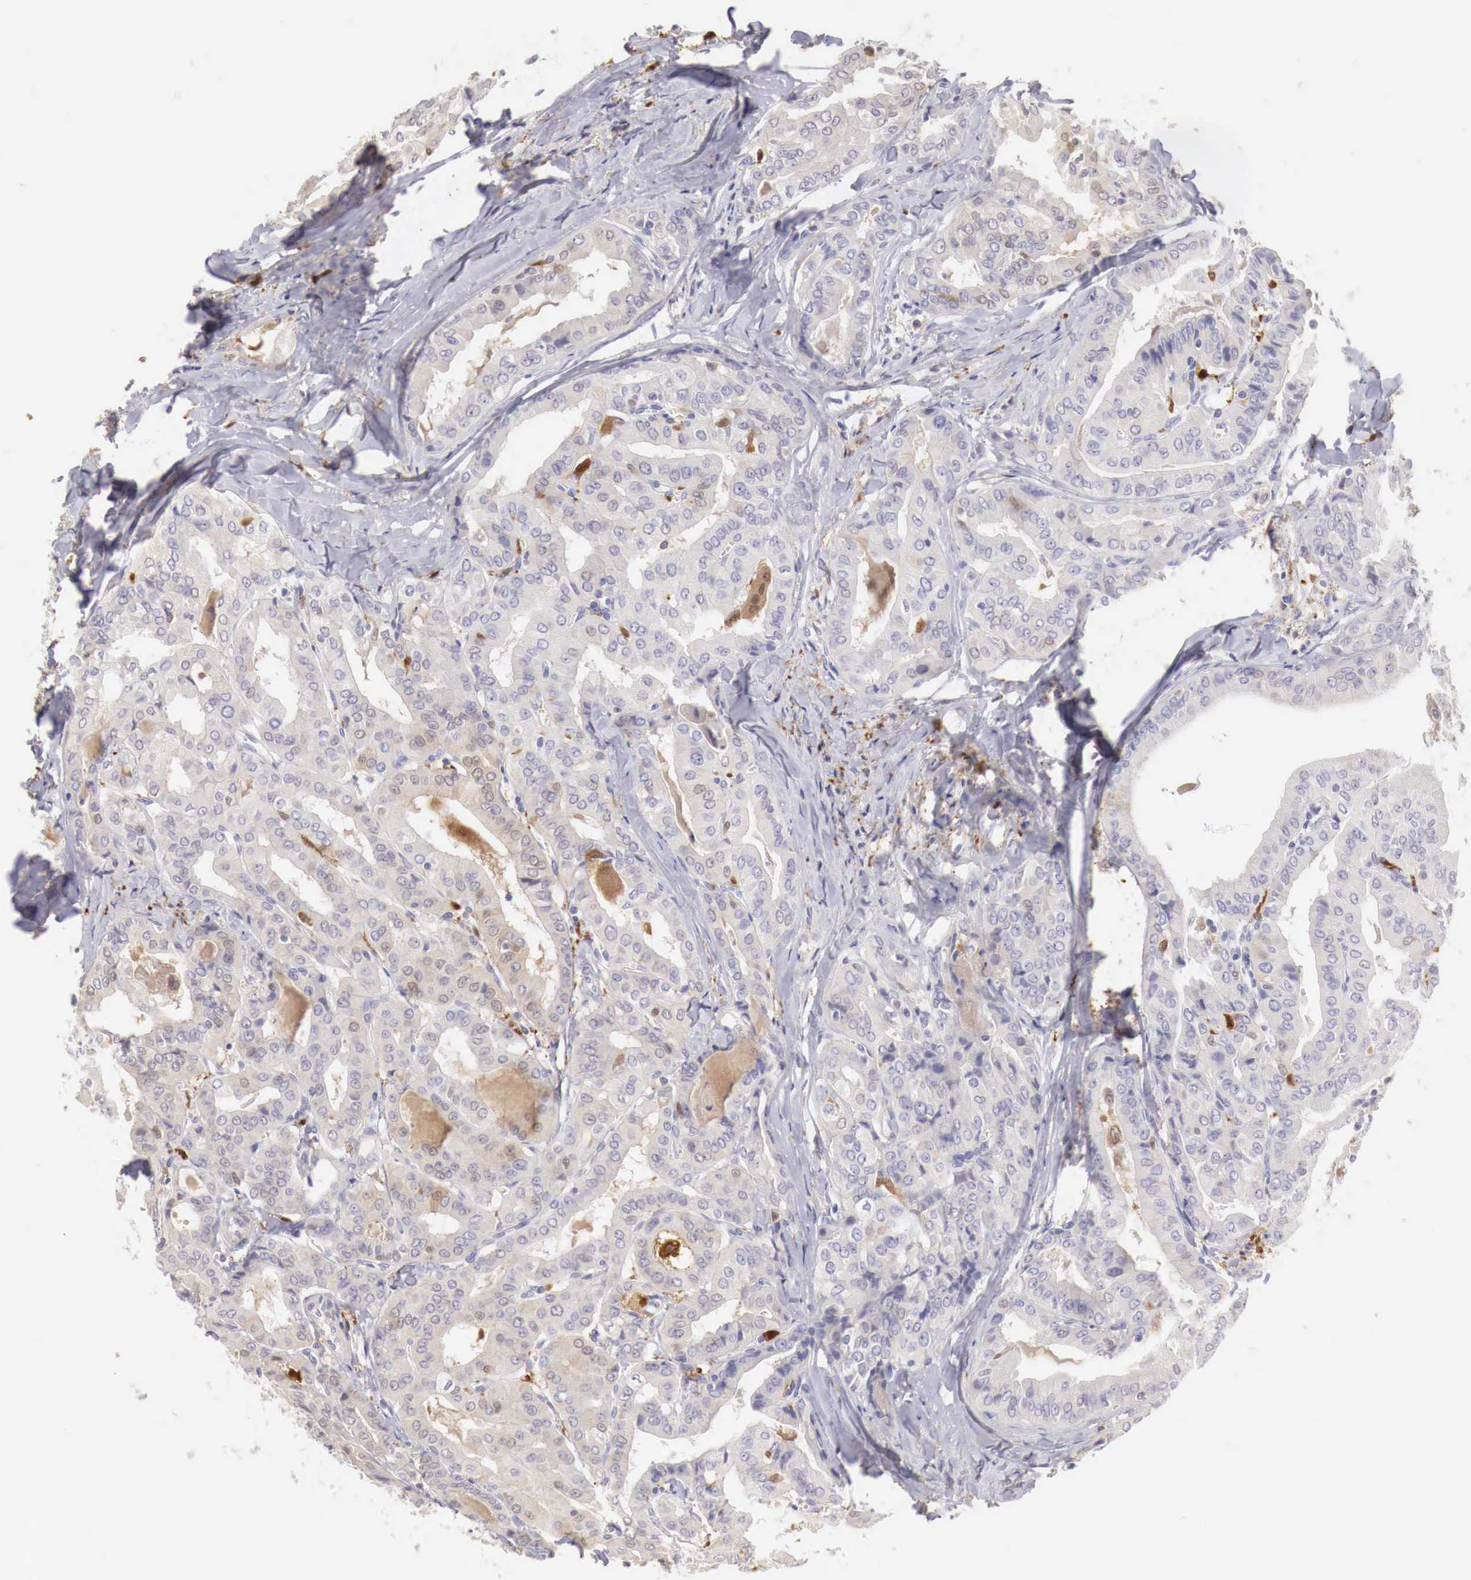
{"staining": {"intensity": "weak", "quantity": "<25%", "location": "cytoplasmic/membranous"}, "tissue": "thyroid cancer", "cell_type": "Tumor cells", "image_type": "cancer", "snomed": [{"axis": "morphology", "description": "Papillary adenocarcinoma, NOS"}, {"axis": "topography", "description": "Thyroid gland"}], "caption": "There is no significant staining in tumor cells of papillary adenocarcinoma (thyroid).", "gene": "RENBP", "patient": {"sex": "female", "age": 71}}